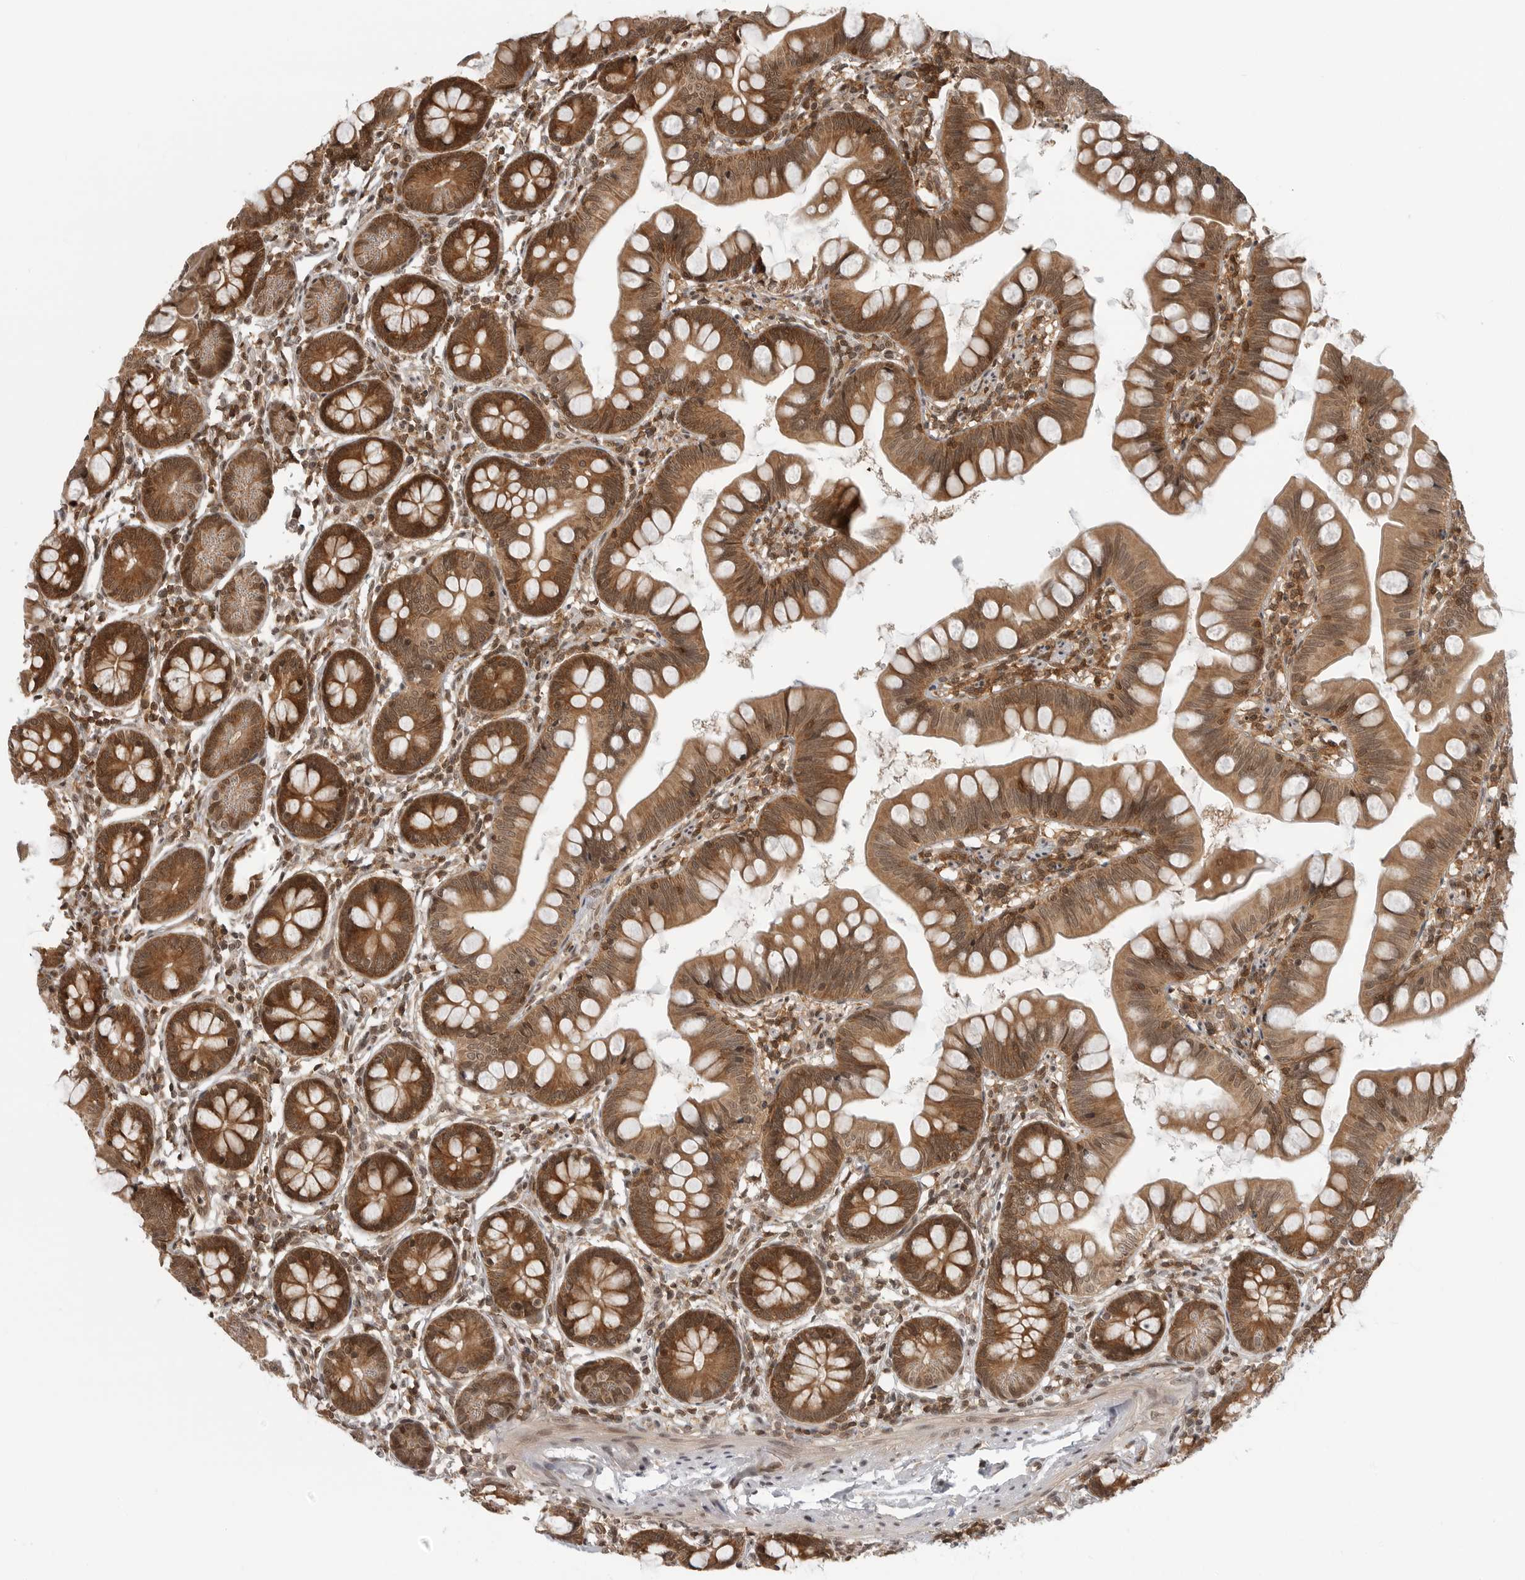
{"staining": {"intensity": "strong", "quantity": ">75%", "location": "cytoplasmic/membranous"}, "tissue": "small intestine", "cell_type": "Glandular cells", "image_type": "normal", "snomed": [{"axis": "morphology", "description": "Normal tissue, NOS"}, {"axis": "topography", "description": "Small intestine"}], "caption": "The image demonstrates a brown stain indicating the presence of a protein in the cytoplasmic/membranous of glandular cells in small intestine. (DAB (3,3'-diaminobenzidine) IHC with brightfield microscopy, high magnification).", "gene": "SZRD1", "patient": {"sex": "male", "age": 7}}